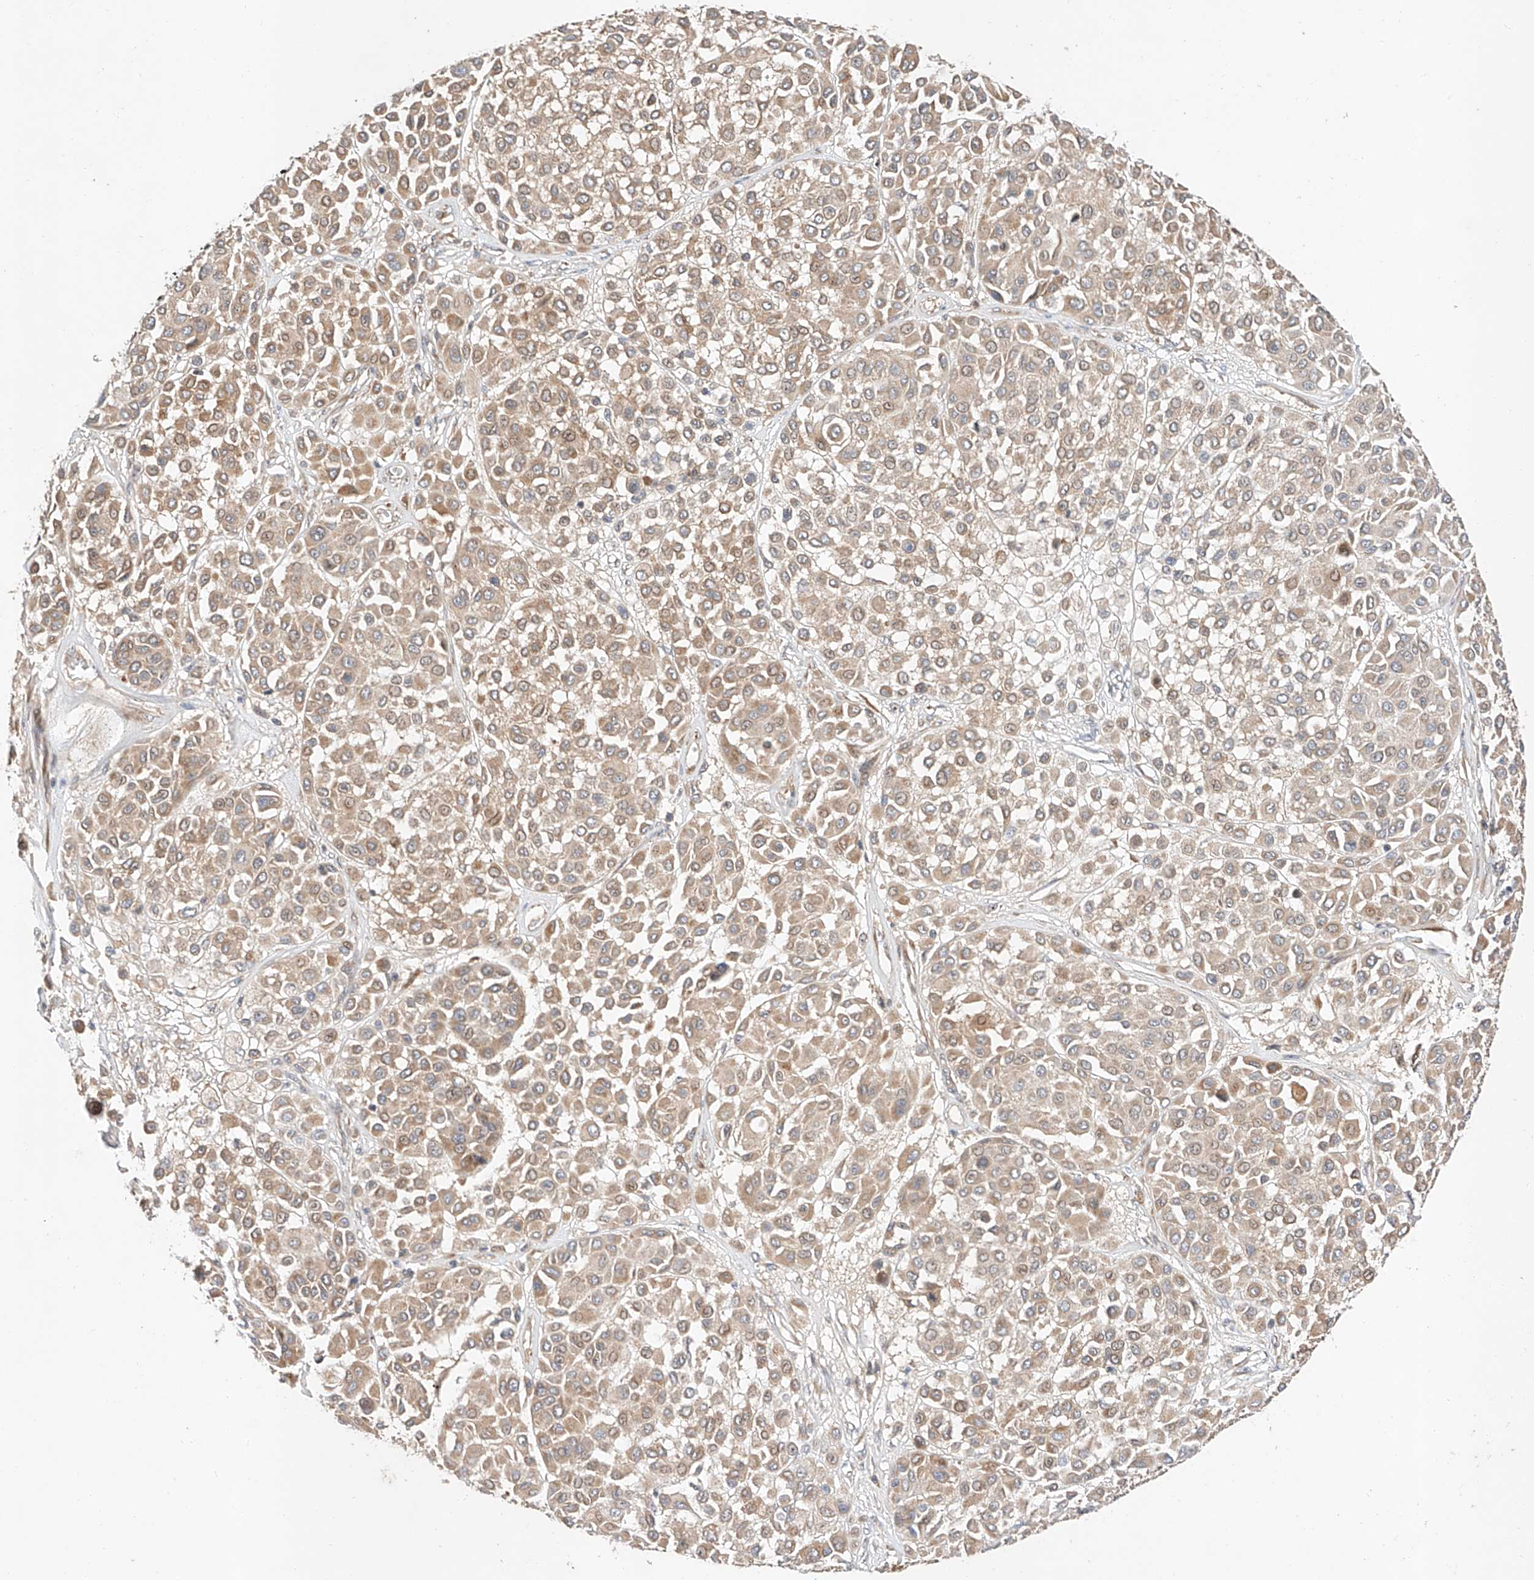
{"staining": {"intensity": "moderate", "quantity": ">75%", "location": "cytoplasmic/membranous"}, "tissue": "melanoma", "cell_type": "Tumor cells", "image_type": "cancer", "snomed": [{"axis": "morphology", "description": "Malignant melanoma, Metastatic site"}, {"axis": "topography", "description": "Soft tissue"}], "caption": "Malignant melanoma (metastatic site) stained for a protein (brown) demonstrates moderate cytoplasmic/membranous positive expression in approximately >75% of tumor cells.", "gene": "RAB23", "patient": {"sex": "male", "age": 41}}